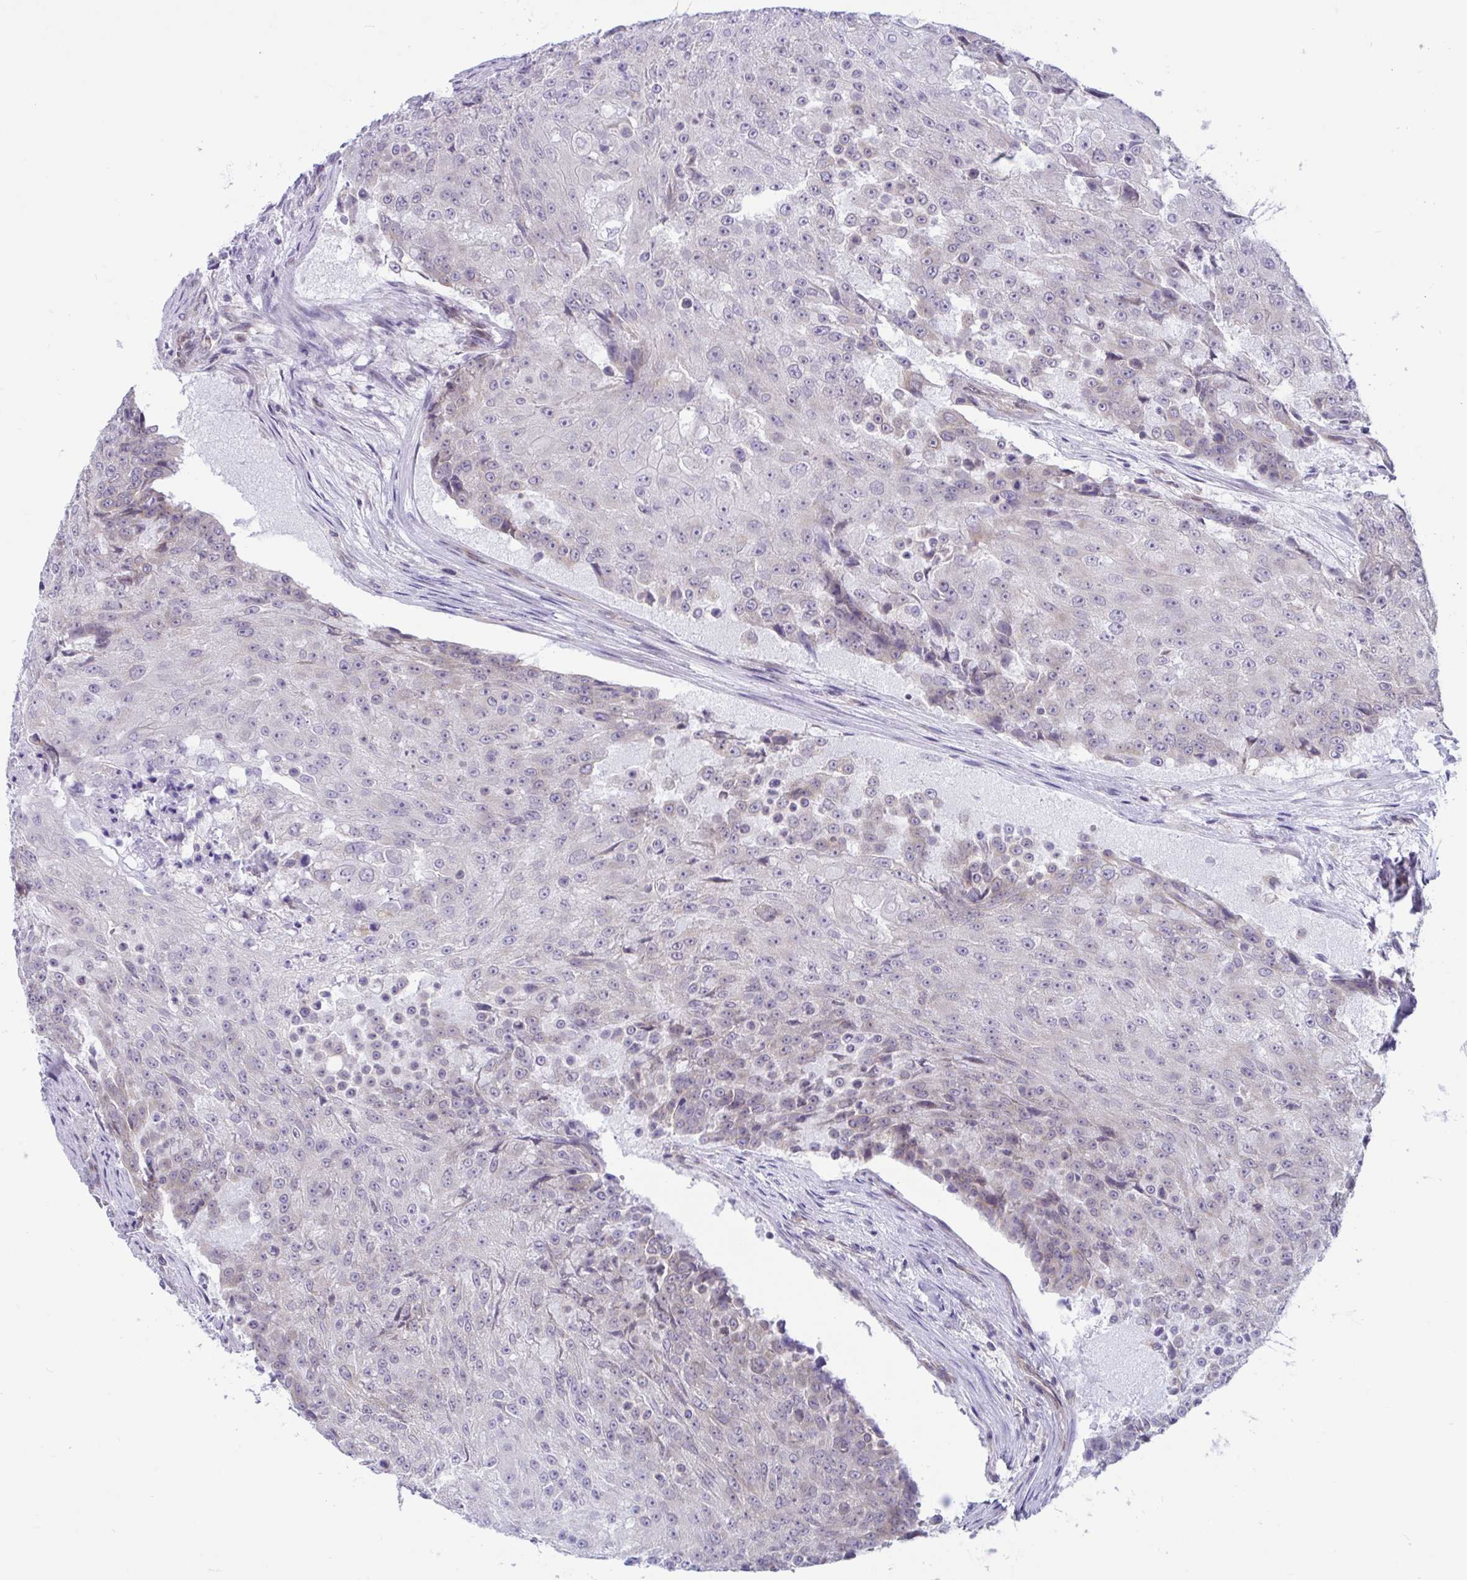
{"staining": {"intensity": "weak", "quantity": "<25%", "location": "cytoplasmic/membranous"}, "tissue": "urothelial cancer", "cell_type": "Tumor cells", "image_type": "cancer", "snomed": [{"axis": "morphology", "description": "Urothelial carcinoma, High grade"}, {"axis": "topography", "description": "Urinary bladder"}], "caption": "Micrograph shows no protein expression in tumor cells of high-grade urothelial carcinoma tissue.", "gene": "CAMLG", "patient": {"sex": "female", "age": 63}}